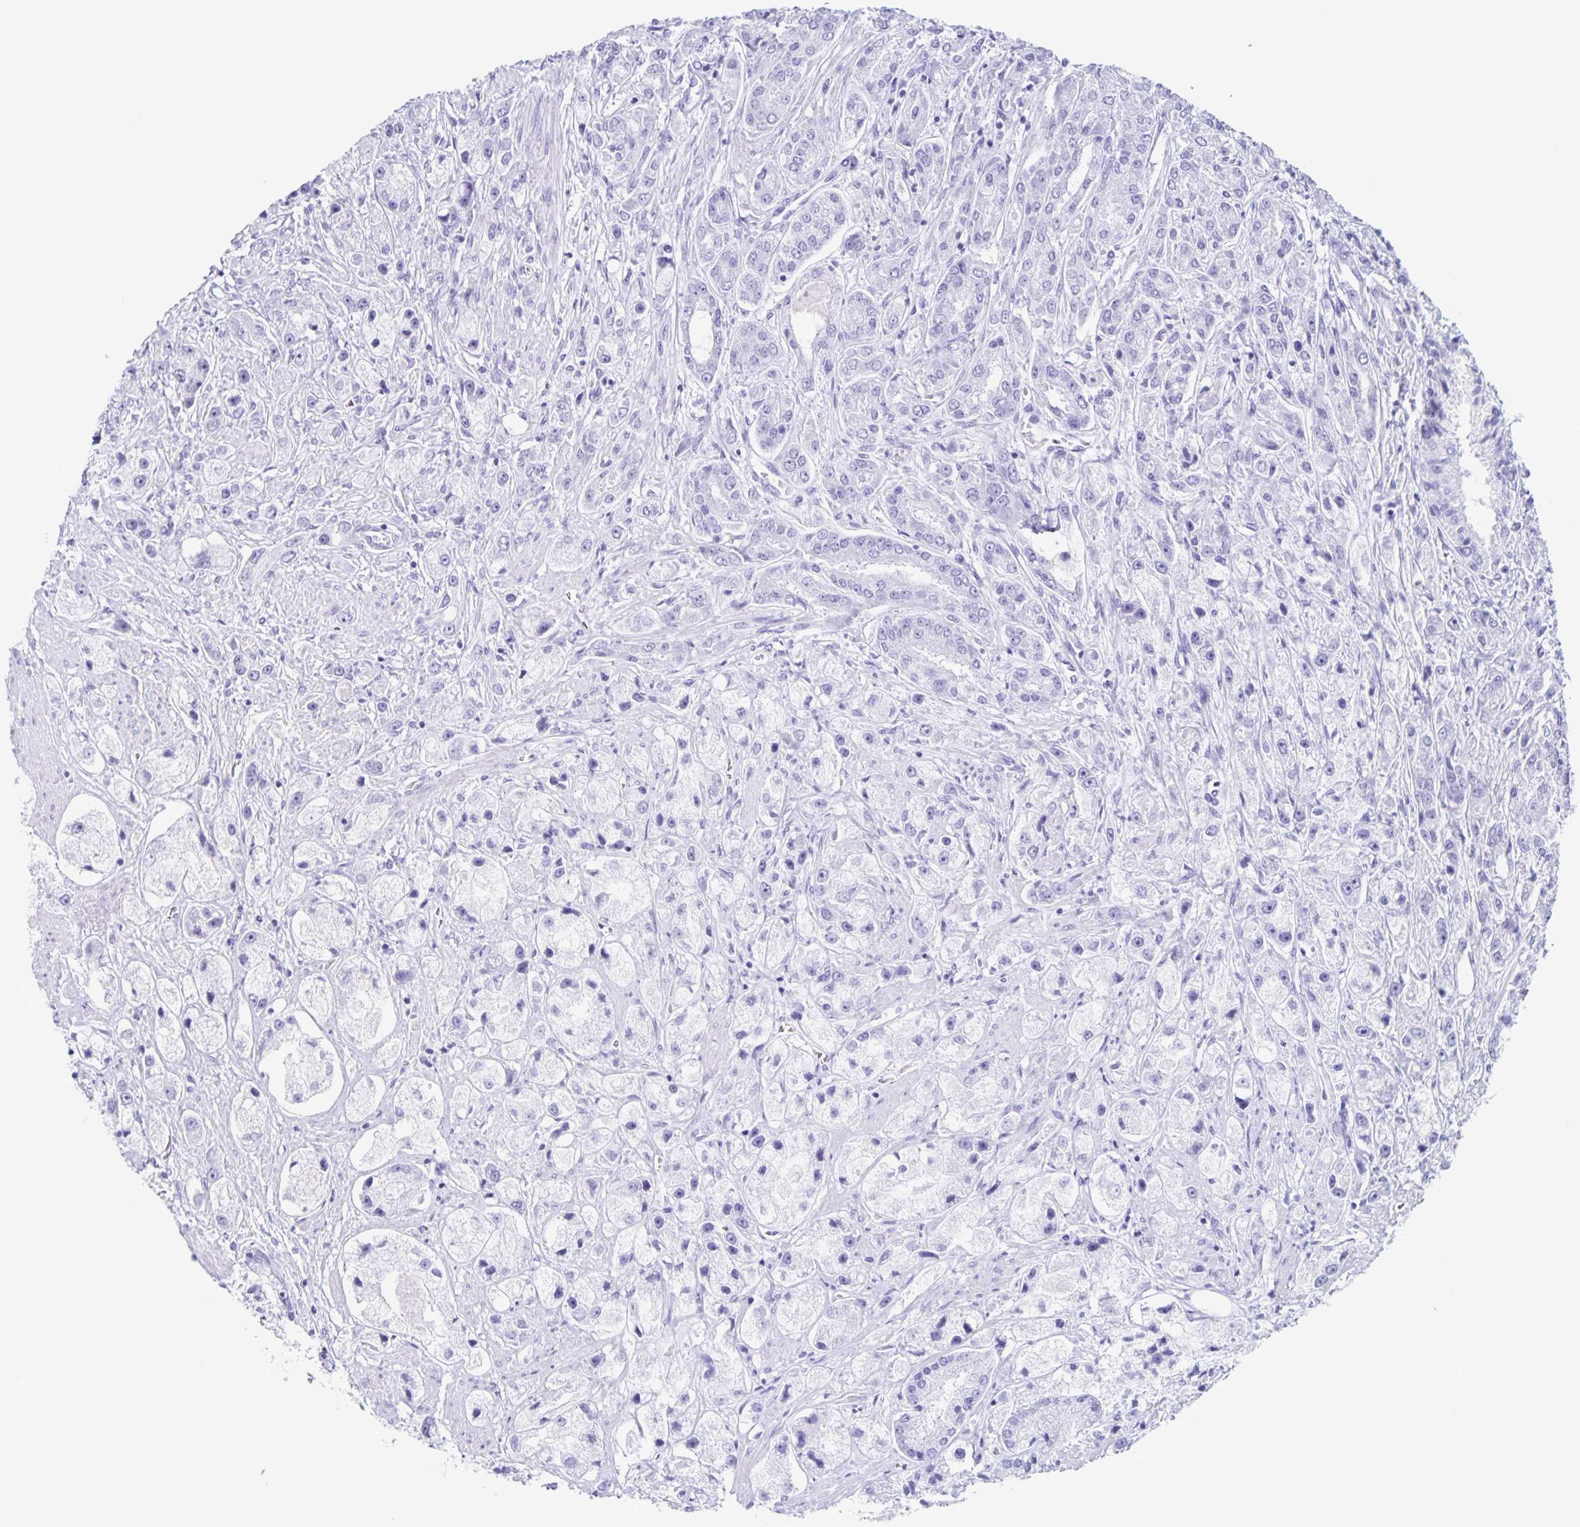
{"staining": {"intensity": "negative", "quantity": "none", "location": "none"}, "tissue": "prostate cancer", "cell_type": "Tumor cells", "image_type": "cancer", "snomed": [{"axis": "morphology", "description": "Adenocarcinoma, High grade"}, {"axis": "topography", "description": "Prostate"}], "caption": "Immunohistochemistry of human prostate cancer (adenocarcinoma (high-grade)) shows no positivity in tumor cells. (DAB immunohistochemistry, high magnification).", "gene": "C12orf56", "patient": {"sex": "male", "age": 67}}